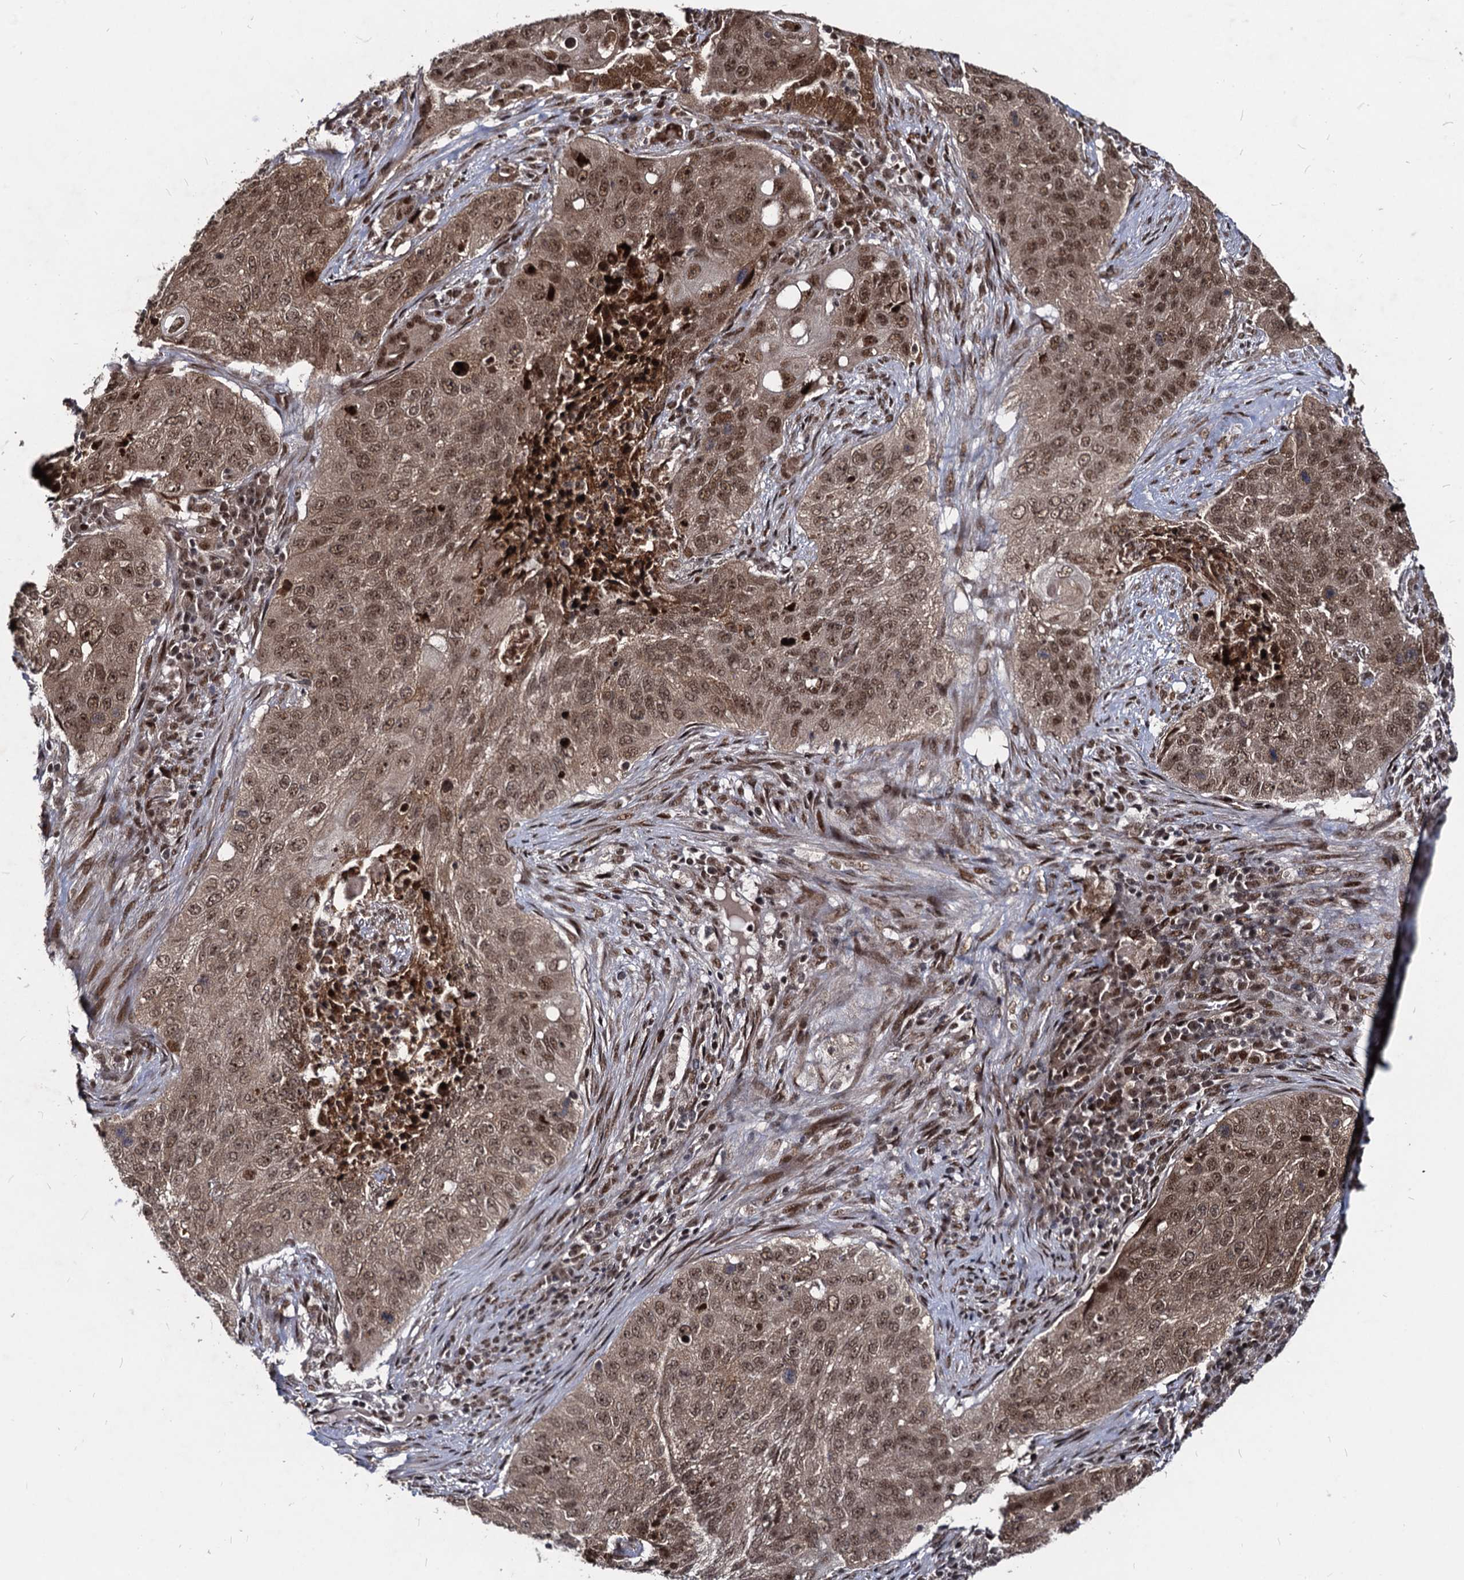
{"staining": {"intensity": "moderate", "quantity": ">75%", "location": "cytoplasmic/membranous,nuclear"}, "tissue": "lung cancer", "cell_type": "Tumor cells", "image_type": "cancer", "snomed": [{"axis": "morphology", "description": "Squamous cell carcinoma, NOS"}, {"axis": "topography", "description": "Lung"}], "caption": "Lung squamous cell carcinoma stained for a protein shows moderate cytoplasmic/membranous and nuclear positivity in tumor cells.", "gene": "SFSWAP", "patient": {"sex": "female", "age": 63}}